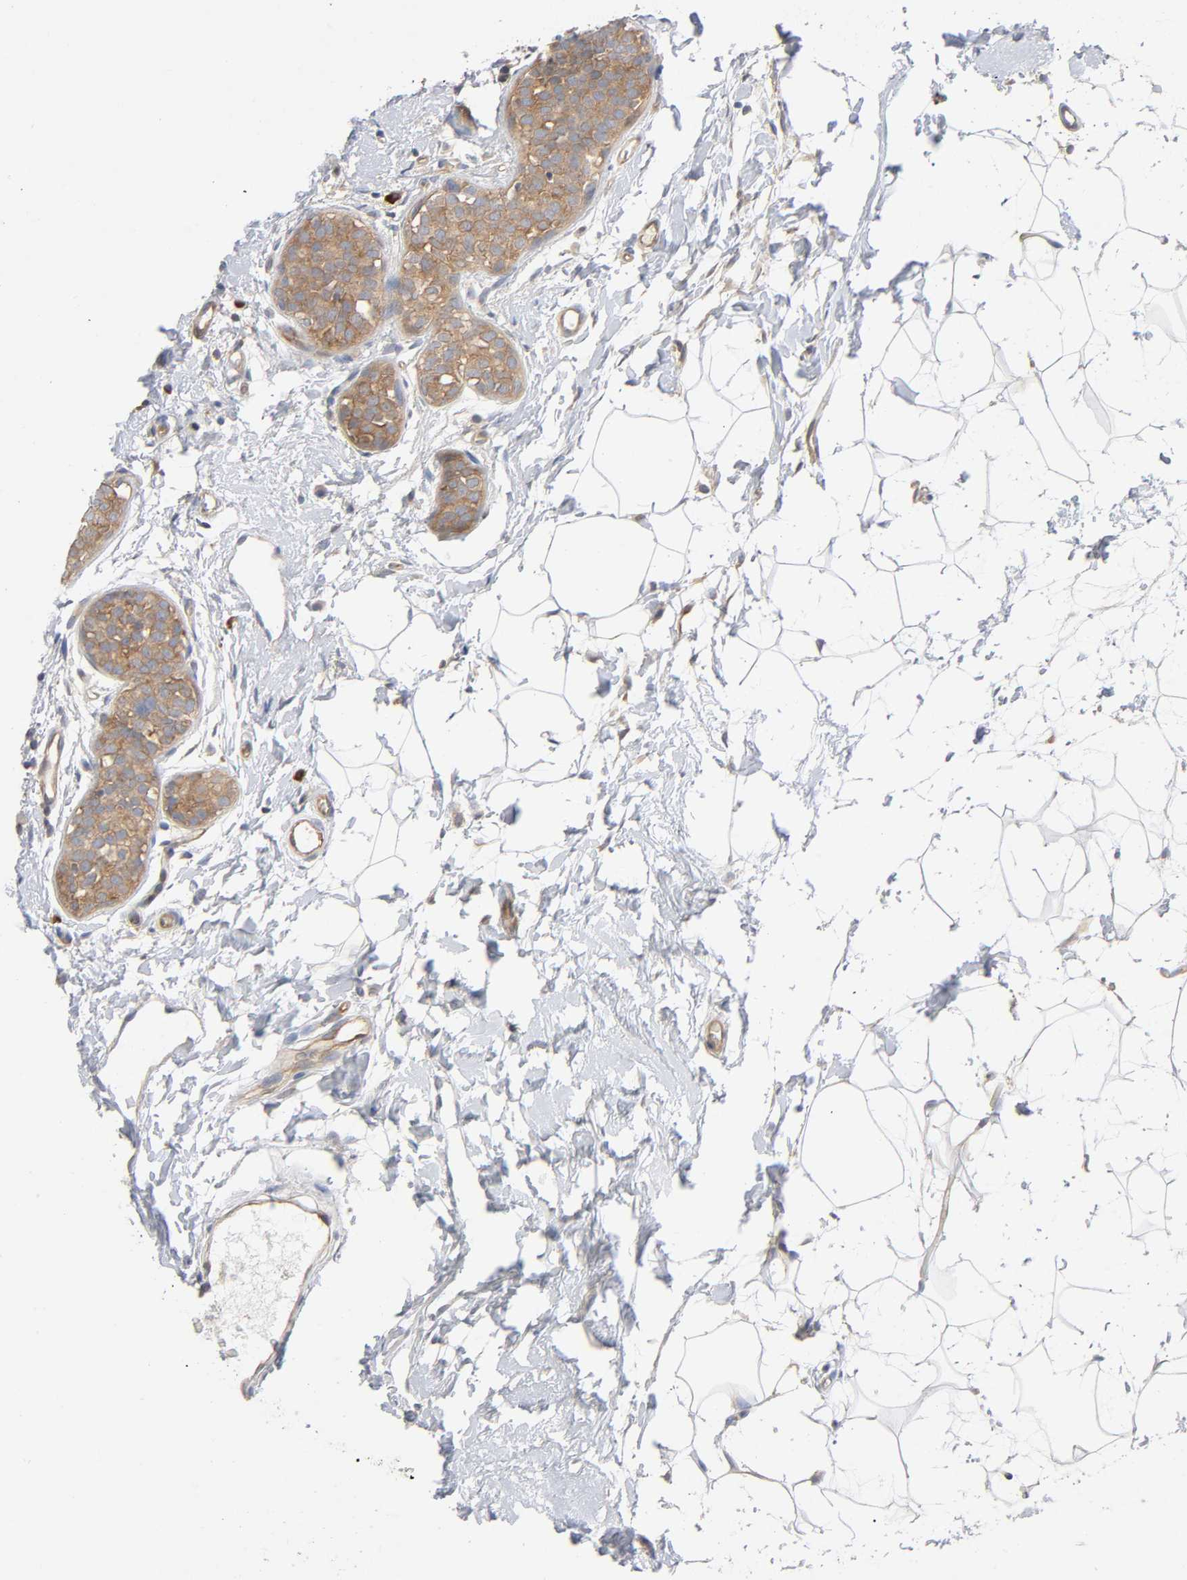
{"staining": {"intensity": "moderate", "quantity": ">75%", "location": "cytoplasmic/membranous"}, "tissue": "breast cancer", "cell_type": "Tumor cells", "image_type": "cancer", "snomed": [{"axis": "morphology", "description": "Lobular carcinoma, in situ"}, {"axis": "morphology", "description": "Lobular carcinoma"}, {"axis": "topography", "description": "Breast"}], "caption": "Immunohistochemistry histopathology image of breast cancer stained for a protein (brown), which reveals medium levels of moderate cytoplasmic/membranous staining in about >75% of tumor cells.", "gene": "SCHIP1", "patient": {"sex": "female", "age": 41}}